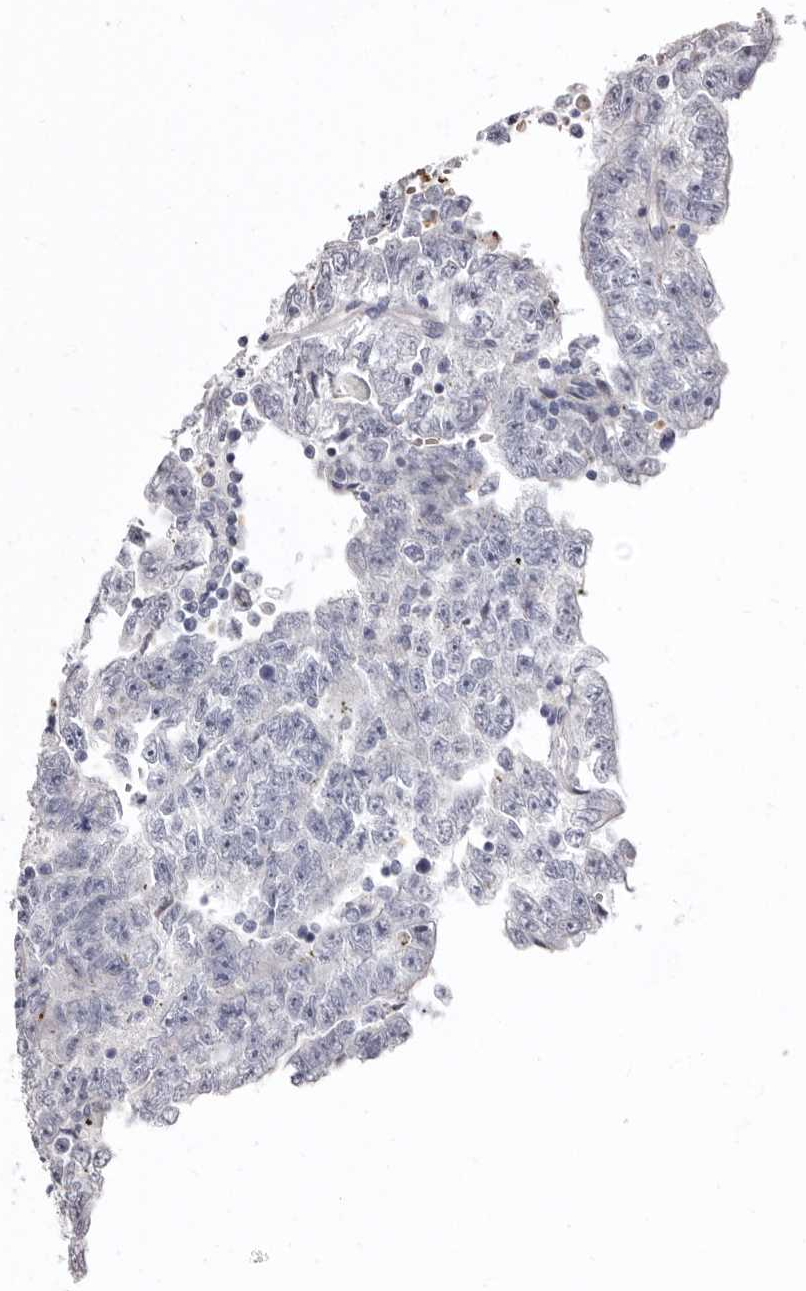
{"staining": {"intensity": "negative", "quantity": "none", "location": "none"}, "tissue": "testis cancer", "cell_type": "Tumor cells", "image_type": "cancer", "snomed": [{"axis": "morphology", "description": "Carcinoma, Embryonal, NOS"}, {"axis": "topography", "description": "Testis"}], "caption": "Immunohistochemical staining of testis cancer (embryonal carcinoma) exhibits no significant positivity in tumor cells.", "gene": "AIDA", "patient": {"sex": "male", "age": 25}}